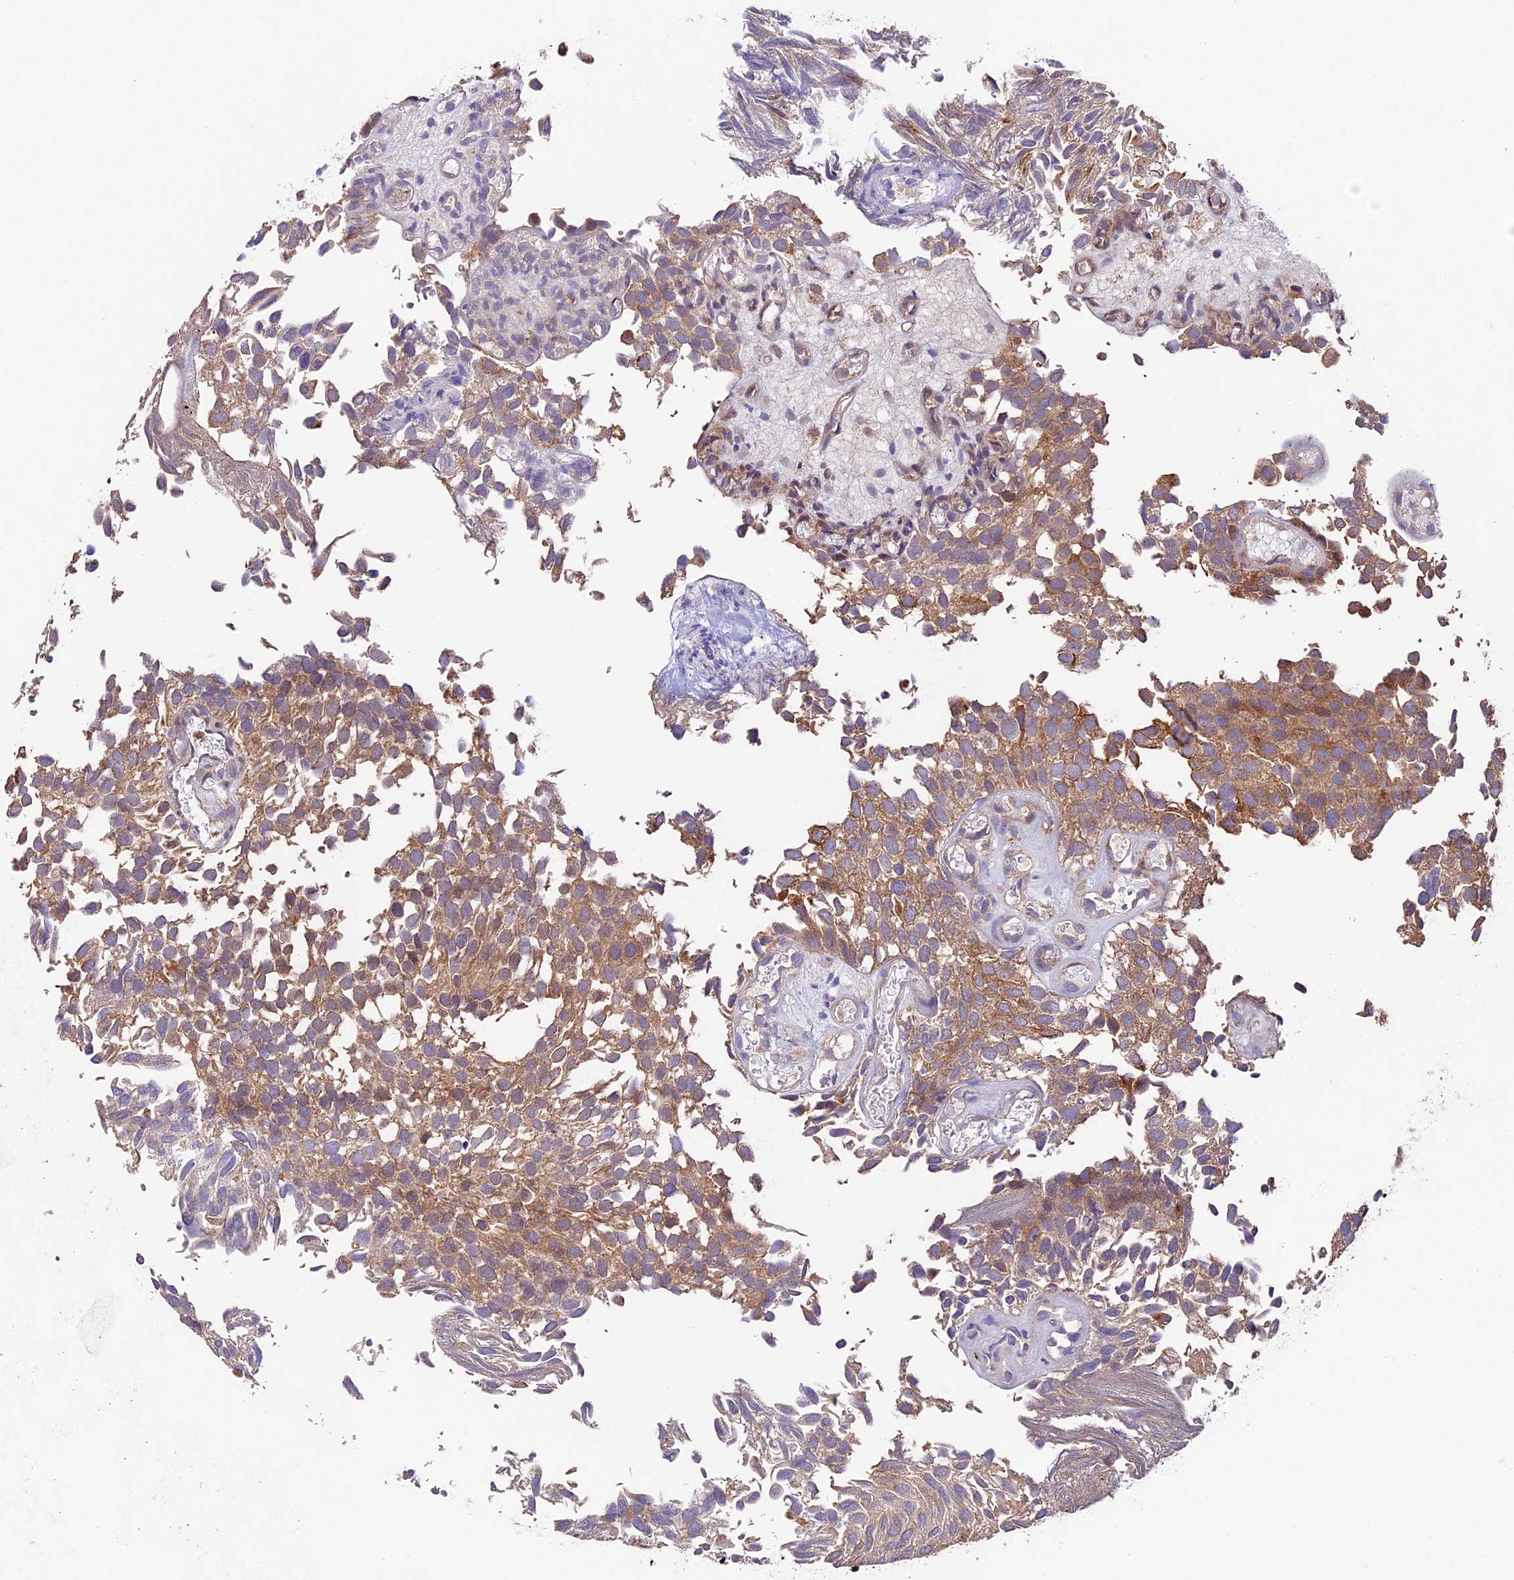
{"staining": {"intensity": "moderate", "quantity": ">75%", "location": "cytoplasmic/membranous"}, "tissue": "urothelial cancer", "cell_type": "Tumor cells", "image_type": "cancer", "snomed": [{"axis": "morphology", "description": "Urothelial carcinoma, Low grade"}, {"axis": "topography", "description": "Urinary bladder"}], "caption": "Urothelial carcinoma (low-grade) stained with DAB (3,3'-diaminobenzidine) immunohistochemistry reveals medium levels of moderate cytoplasmic/membranous expression in approximately >75% of tumor cells.", "gene": "SBNO2", "patient": {"sex": "male", "age": 89}}